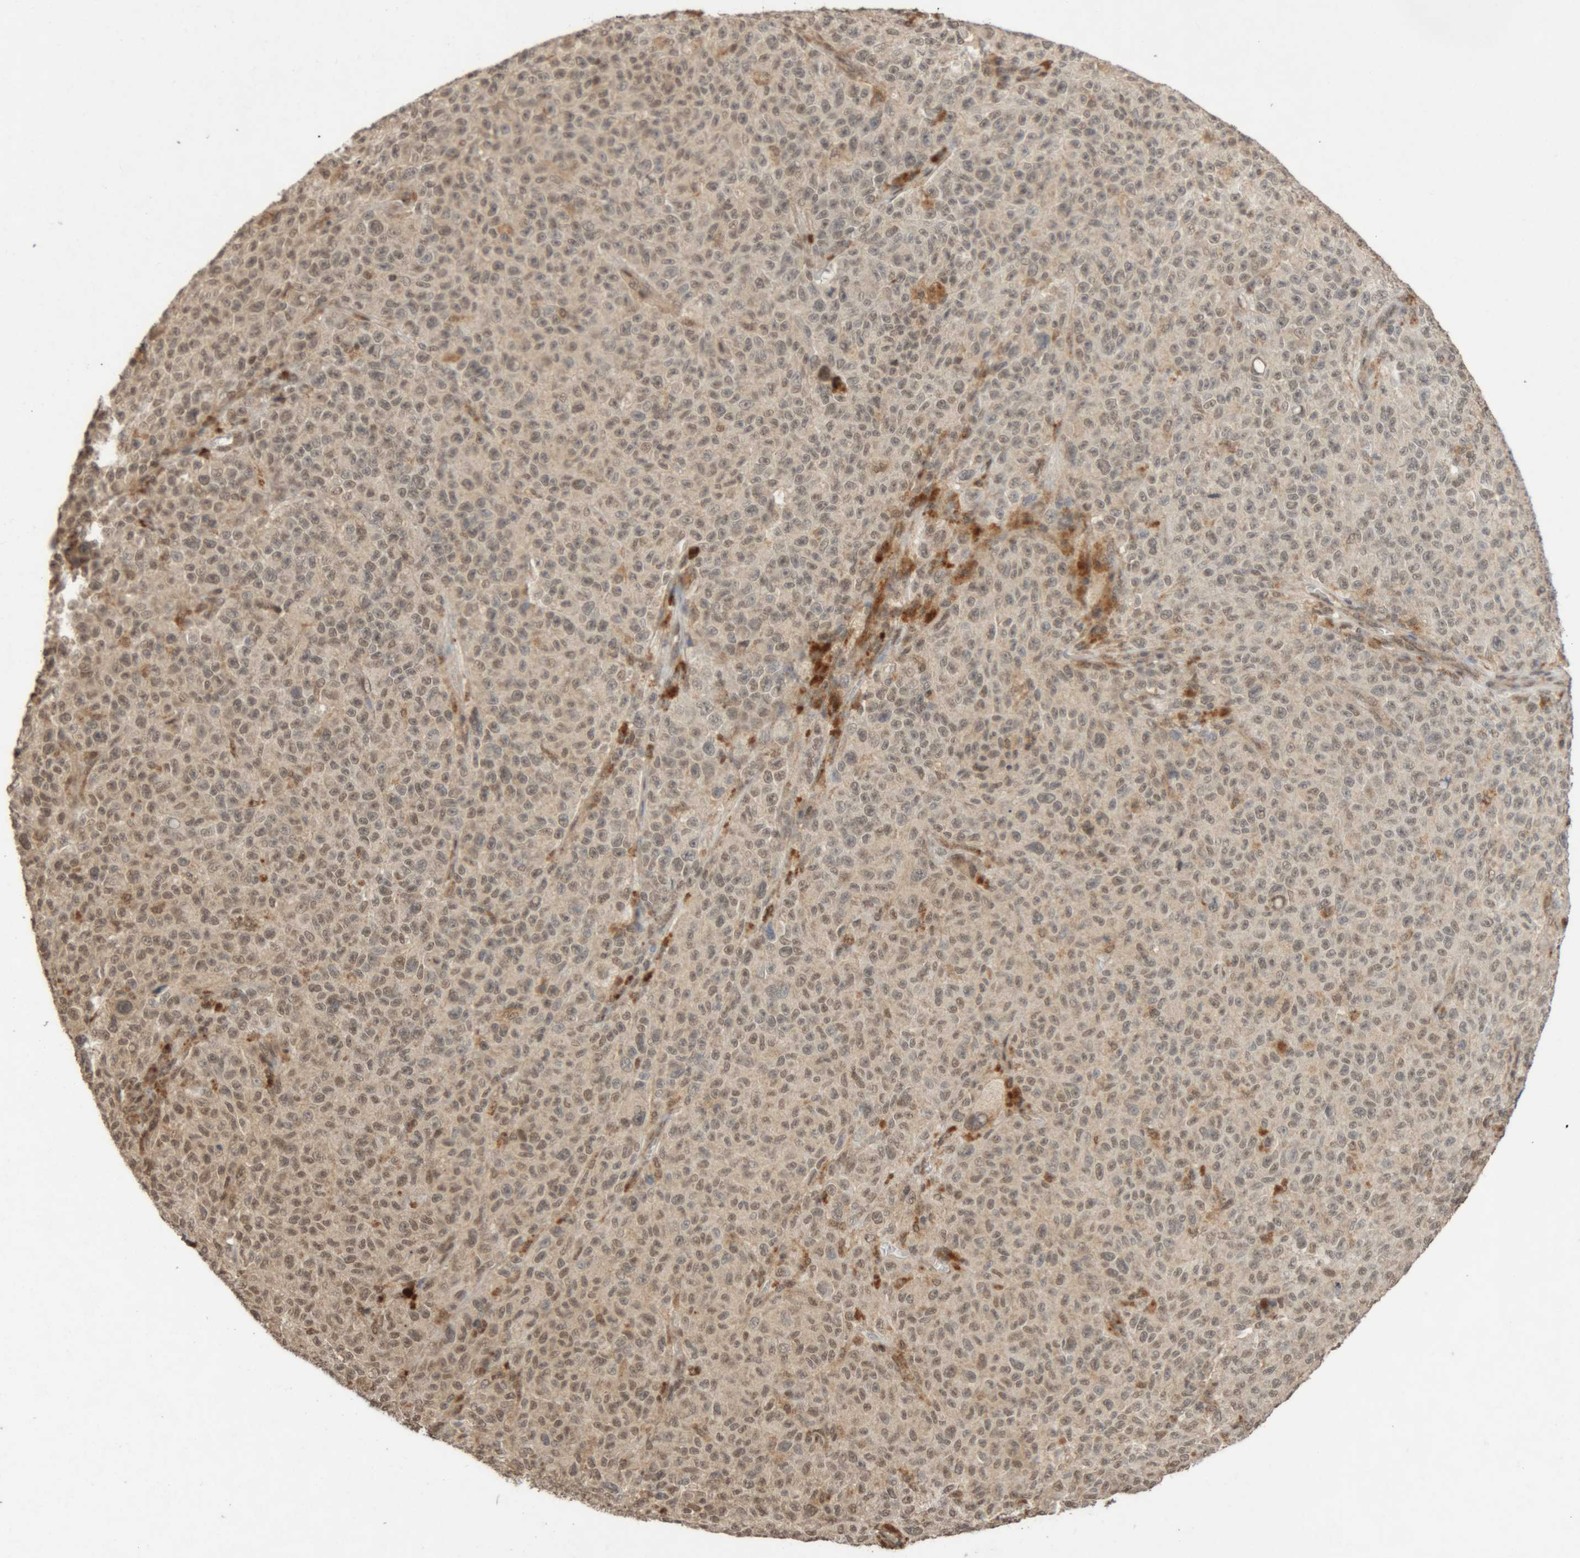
{"staining": {"intensity": "weak", "quantity": ">75%", "location": "nuclear"}, "tissue": "melanoma", "cell_type": "Tumor cells", "image_type": "cancer", "snomed": [{"axis": "morphology", "description": "Malignant melanoma, NOS"}, {"axis": "topography", "description": "Skin"}], "caption": "High-power microscopy captured an immunohistochemistry micrograph of melanoma, revealing weak nuclear expression in approximately >75% of tumor cells.", "gene": "KEAP1", "patient": {"sex": "female", "age": 82}}